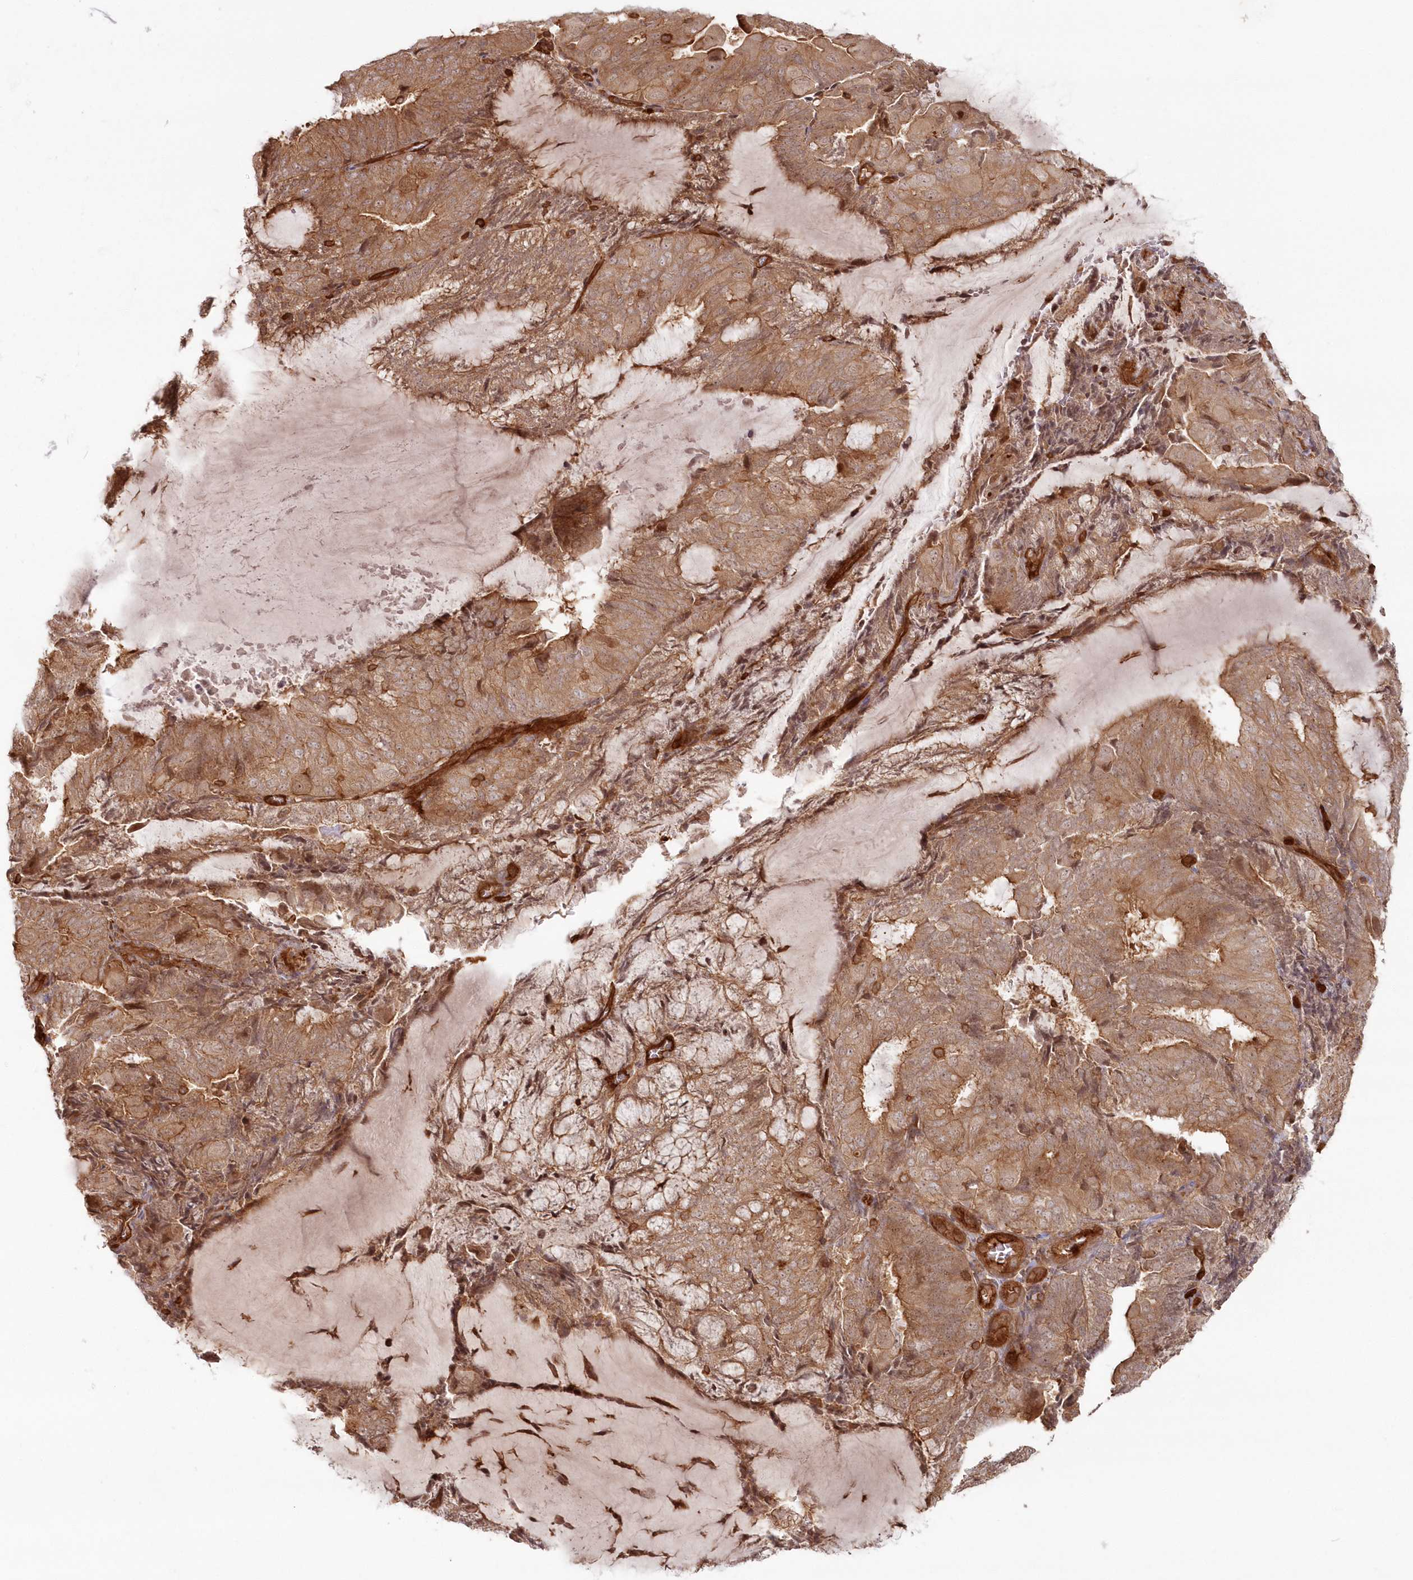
{"staining": {"intensity": "moderate", "quantity": ">75%", "location": "cytoplasmic/membranous"}, "tissue": "endometrial cancer", "cell_type": "Tumor cells", "image_type": "cancer", "snomed": [{"axis": "morphology", "description": "Adenocarcinoma, NOS"}, {"axis": "topography", "description": "Endometrium"}], "caption": "Endometrial cancer tissue reveals moderate cytoplasmic/membranous staining in about >75% of tumor cells, visualized by immunohistochemistry.", "gene": "RGCC", "patient": {"sex": "female", "age": 81}}